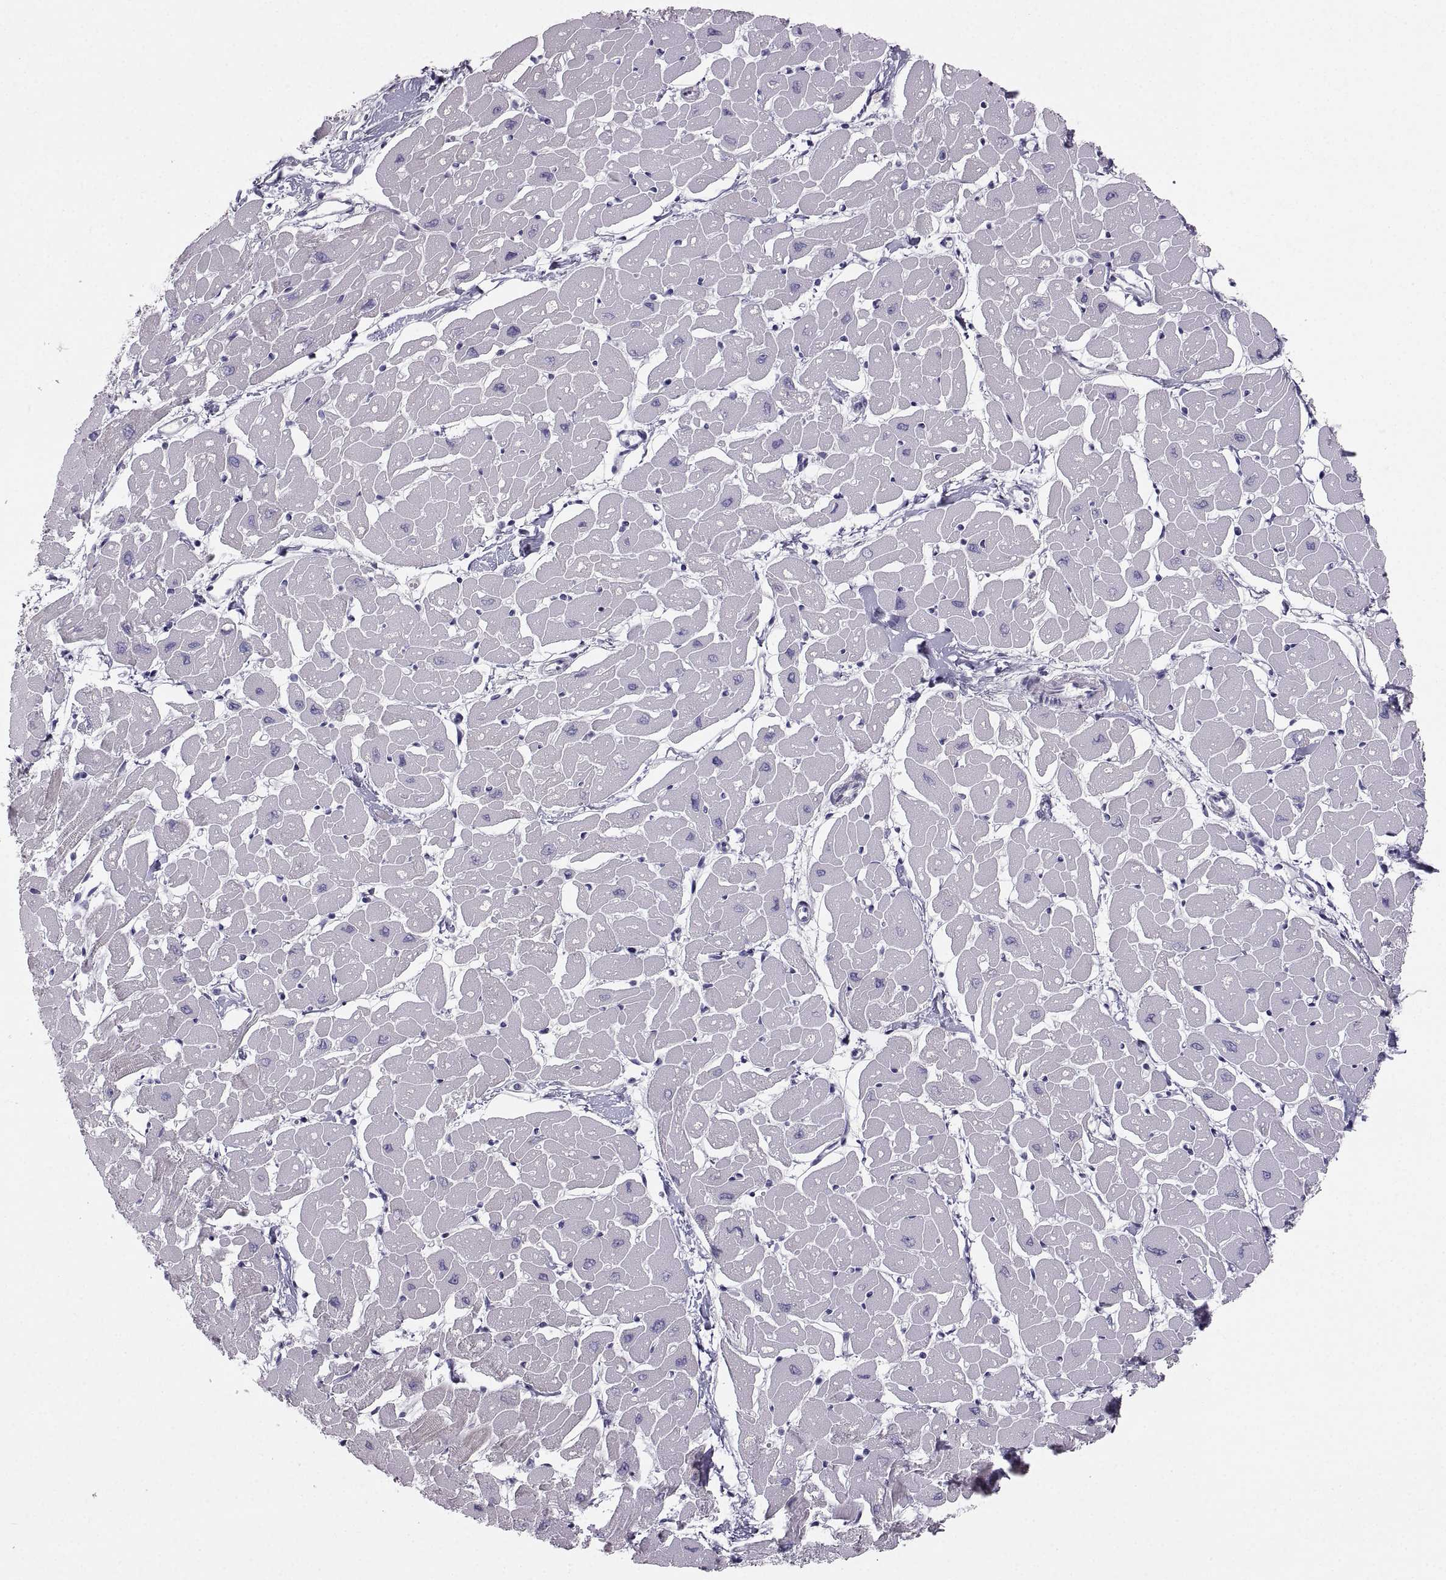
{"staining": {"intensity": "negative", "quantity": "none", "location": "none"}, "tissue": "heart muscle", "cell_type": "Cardiomyocytes", "image_type": "normal", "snomed": [{"axis": "morphology", "description": "Normal tissue, NOS"}, {"axis": "topography", "description": "Heart"}], "caption": "Immunohistochemical staining of unremarkable heart muscle demonstrates no significant staining in cardiomyocytes. Brightfield microscopy of IHC stained with DAB (3,3'-diaminobenzidine) (brown) and hematoxylin (blue), captured at high magnification.", "gene": "ZNF185", "patient": {"sex": "male", "age": 57}}